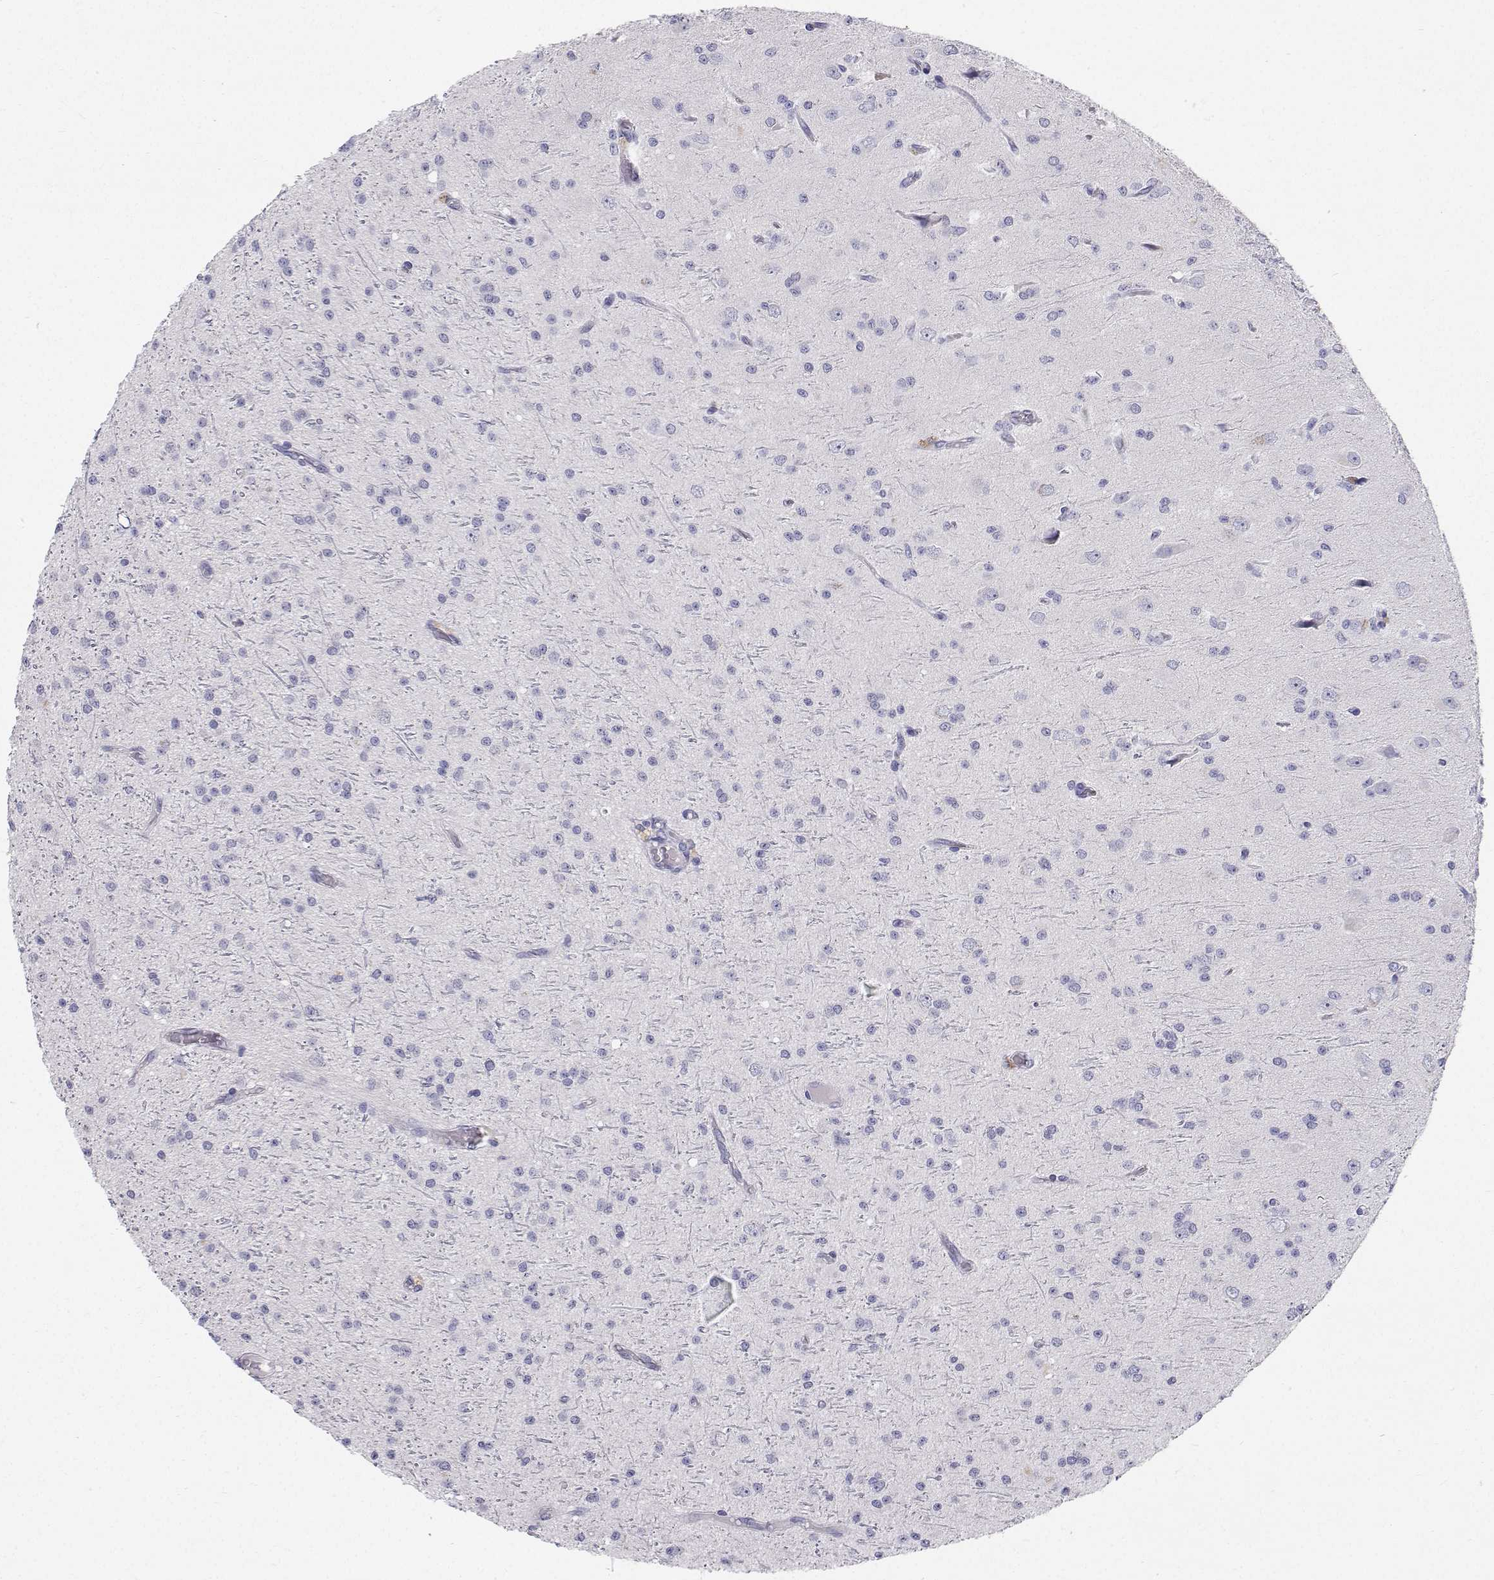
{"staining": {"intensity": "negative", "quantity": "none", "location": "none"}, "tissue": "glioma", "cell_type": "Tumor cells", "image_type": "cancer", "snomed": [{"axis": "morphology", "description": "Glioma, malignant, Low grade"}, {"axis": "topography", "description": "Brain"}], "caption": "Glioma was stained to show a protein in brown. There is no significant positivity in tumor cells.", "gene": "NCR2", "patient": {"sex": "male", "age": 27}}